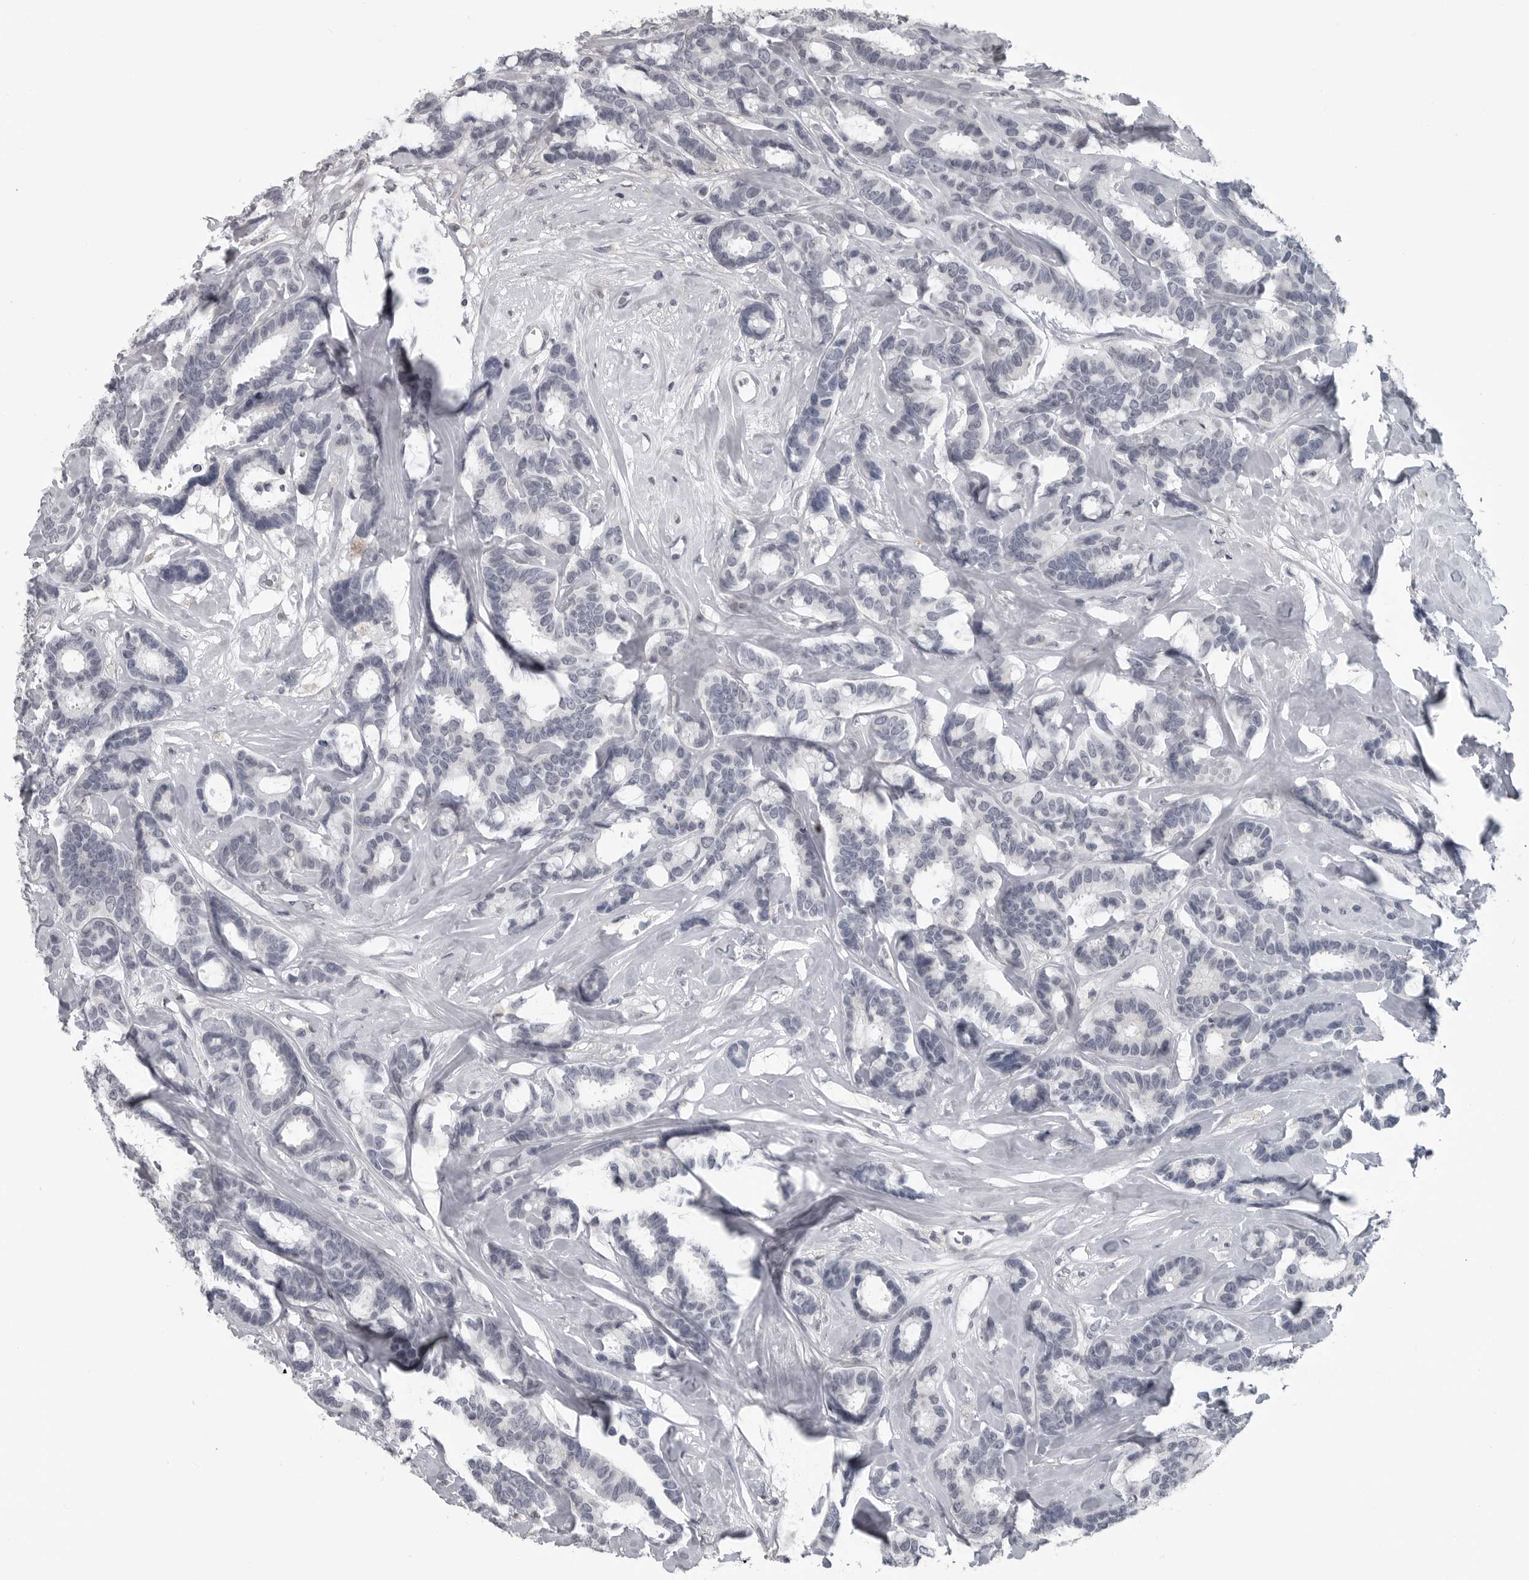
{"staining": {"intensity": "negative", "quantity": "none", "location": "none"}, "tissue": "breast cancer", "cell_type": "Tumor cells", "image_type": "cancer", "snomed": [{"axis": "morphology", "description": "Duct carcinoma"}, {"axis": "topography", "description": "Breast"}], "caption": "An image of human infiltrating ductal carcinoma (breast) is negative for staining in tumor cells. Nuclei are stained in blue.", "gene": "LYSMD1", "patient": {"sex": "female", "age": 87}}